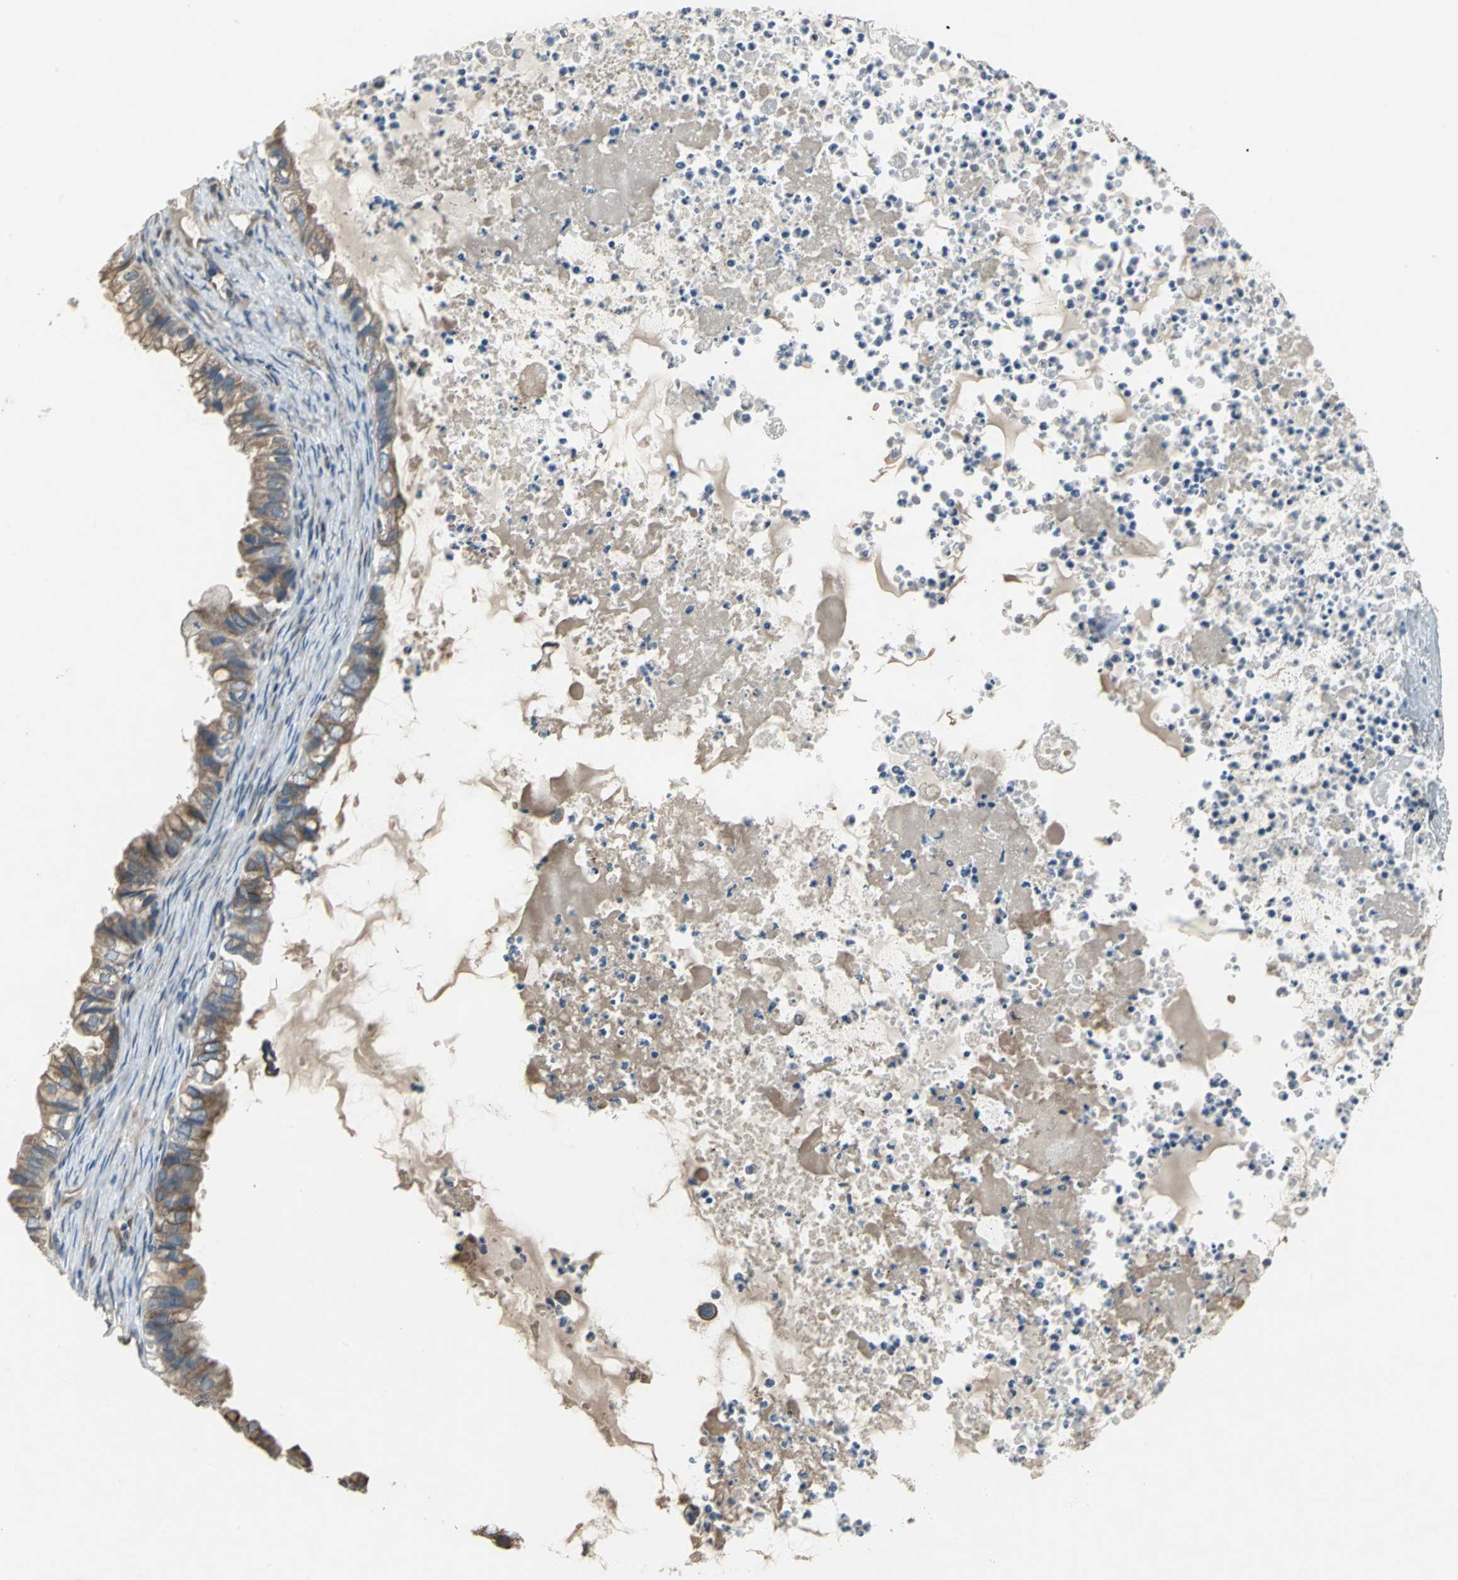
{"staining": {"intensity": "moderate", "quantity": "25%-75%", "location": "cytoplasmic/membranous"}, "tissue": "ovarian cancer", "cell_type": "Tumor cells", "image_type": "cancer", "snomed": [{"axis": "morphology", "description": "Cystadenocarcinoma, mucinous, NOS"}, {"axis": "topography", "description": "Ovary"}], "caption": "There is medium levels of moderate cytoplasmic/membranous staining in tumor cells of ovarian cancer, as demonstrated by immunohistochemical staining (brown color).", "gene": "SYVN1", "patient": {"sex": "female", "age": 80}}